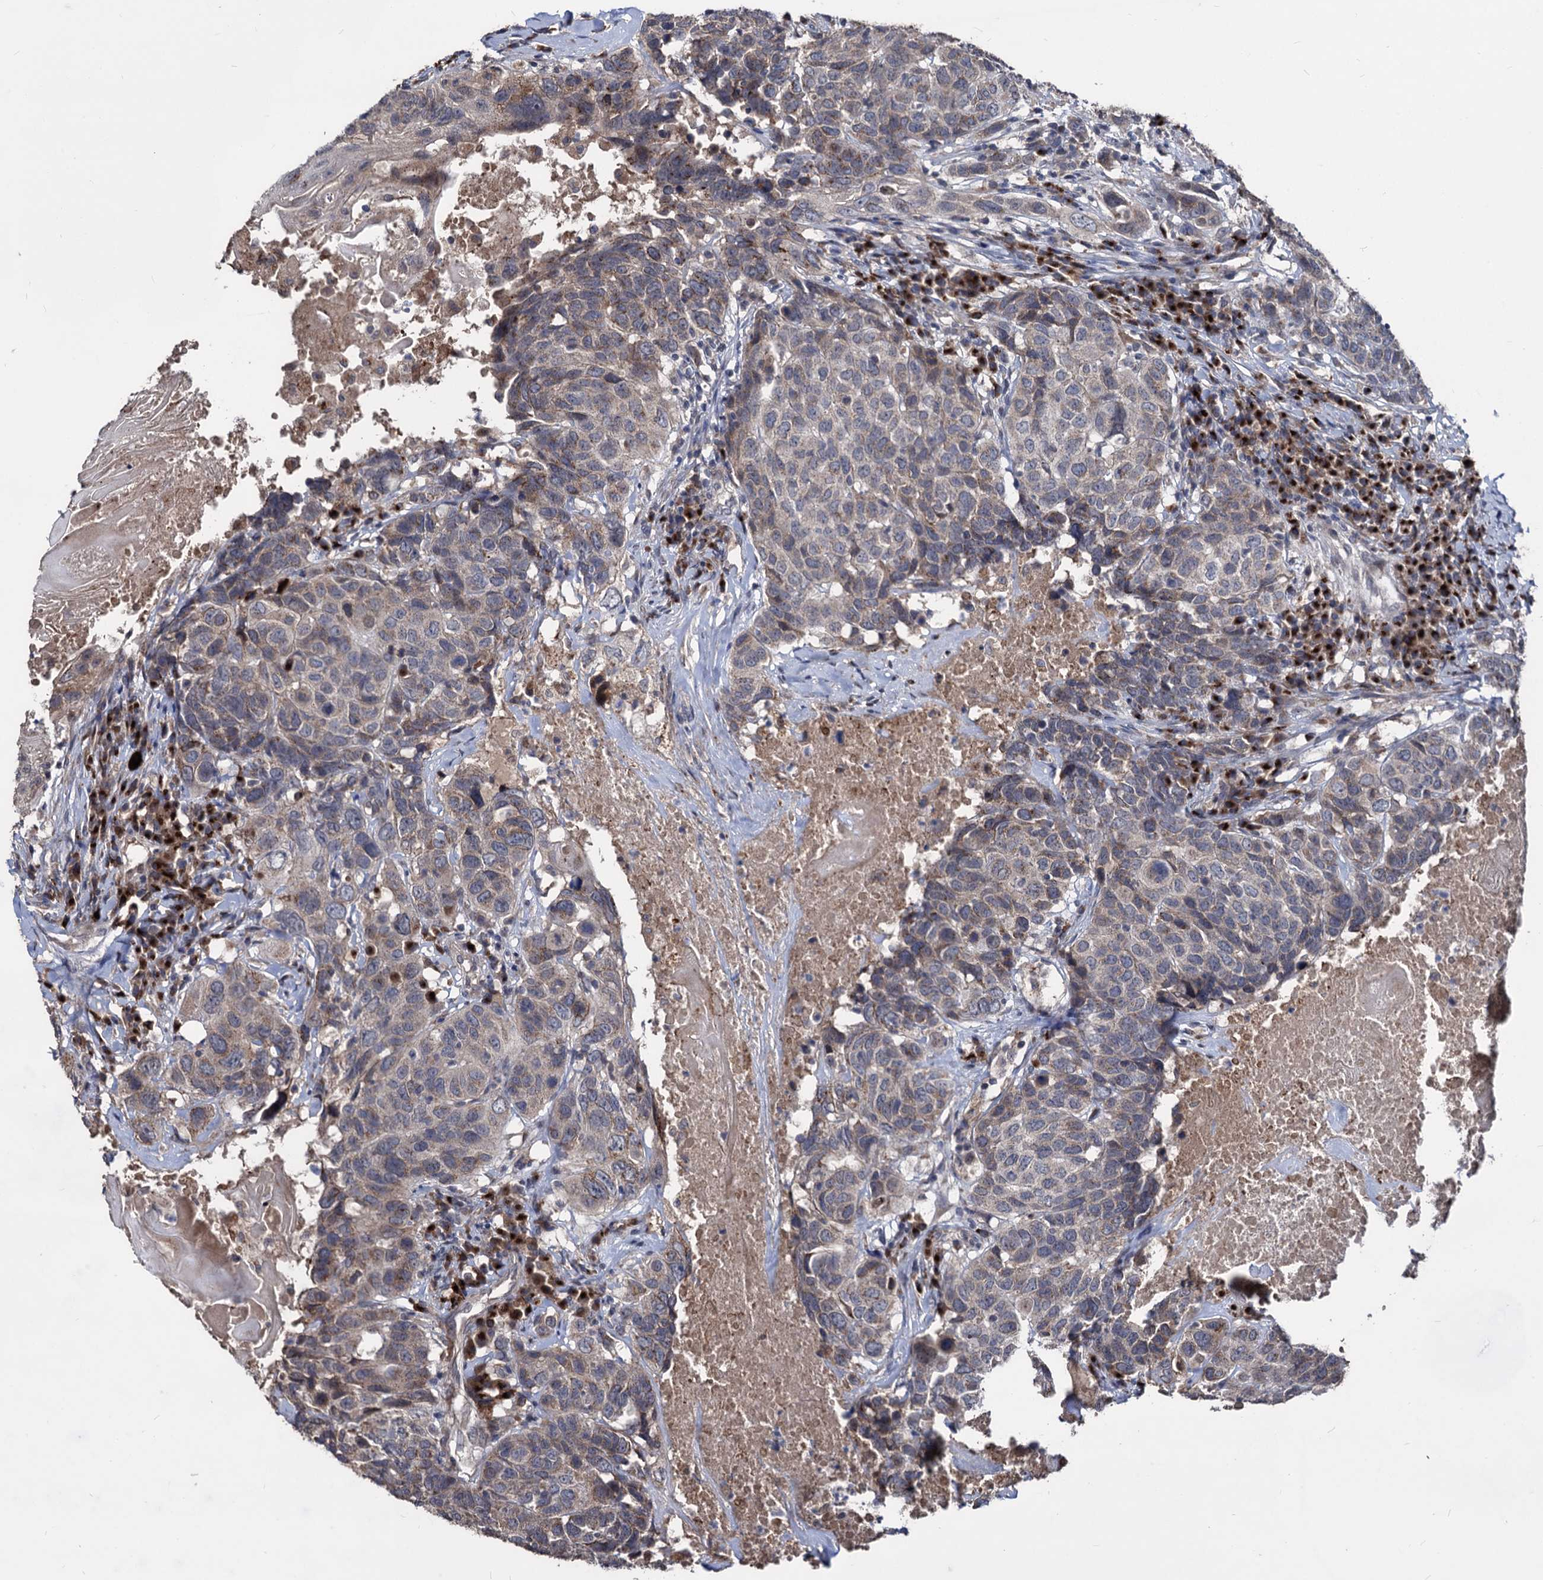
{"staining": {"intensity": "weak", "quantity": "25%-75%", "location": "cytoplasmic/membranous"}, "tissue": "head and neck cancer", "cell_type": "Tumor cells", "image_type": "cancer", "snomed": [{"axis": "morphology", "description": "Squamous cell carcinoma, NOS"}, {"axis": "topography", "description": "Head-Neck"}], "caption": "This micrograph displays immunohistochemistry (IHC) staining of head and neck cancer, with low weak cytoplasmic/membranous positivity in approximately 25%-75% of tumor cells.", "gene": "SMAGP", "patient": {"sex": "male", "age": 66}}